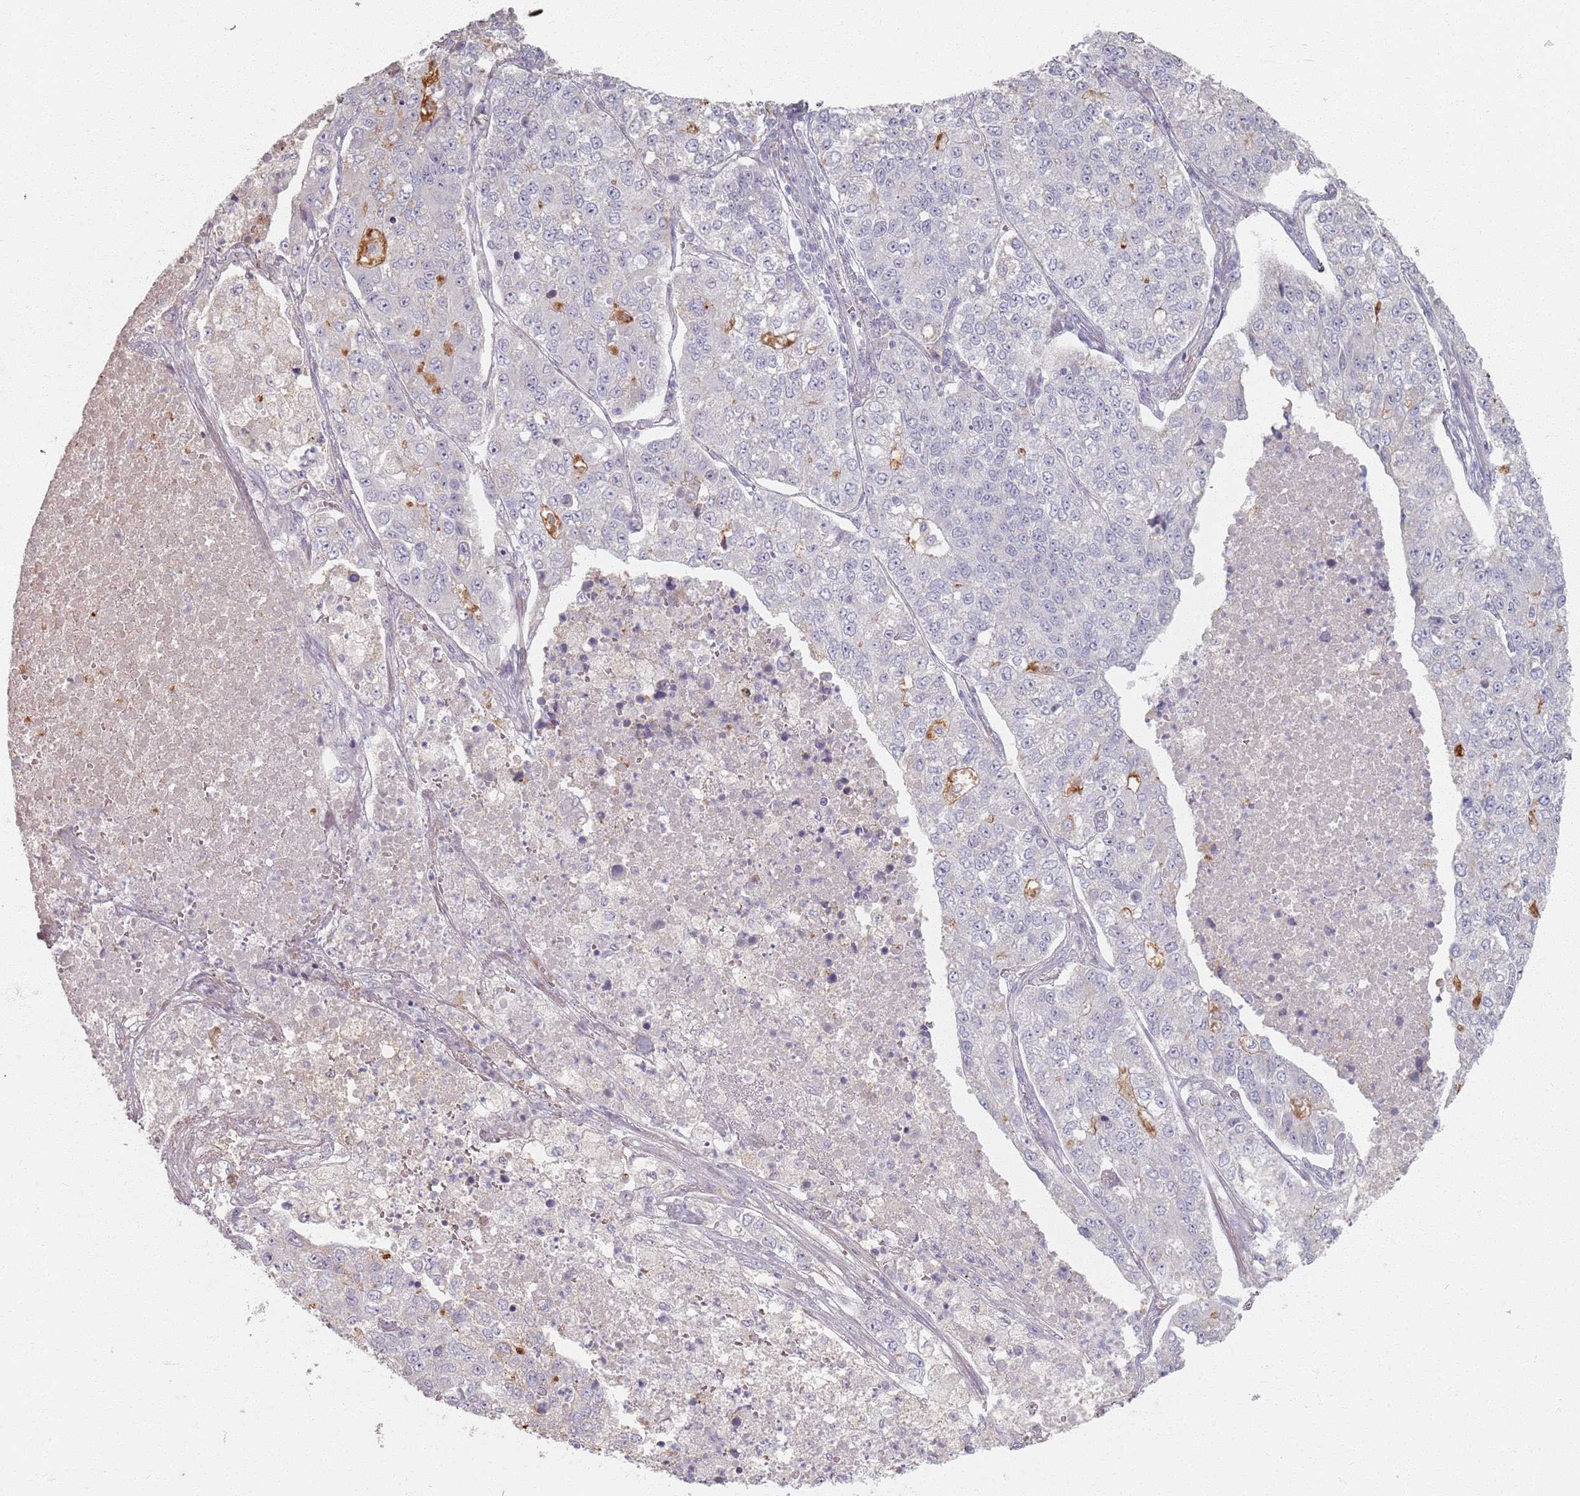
{"staining": {"intensity": "negative", "quantity": "none", "location": "none"}, "tissue": "lung cancer", "cell_type": "Tumor cells", "image_type": "cancer", "snomed": [{"axis": "morphology", "description": "Adenocarcinoma, NOS"}, {"axis": "topography", "description": "Lung"}], "caption": "Micrograph shows no significant protein staining in tumor cells of adenocarcinoma (lung).", "gene": "PKD2L2", "patient": {"sex": "male", "age": 49}}